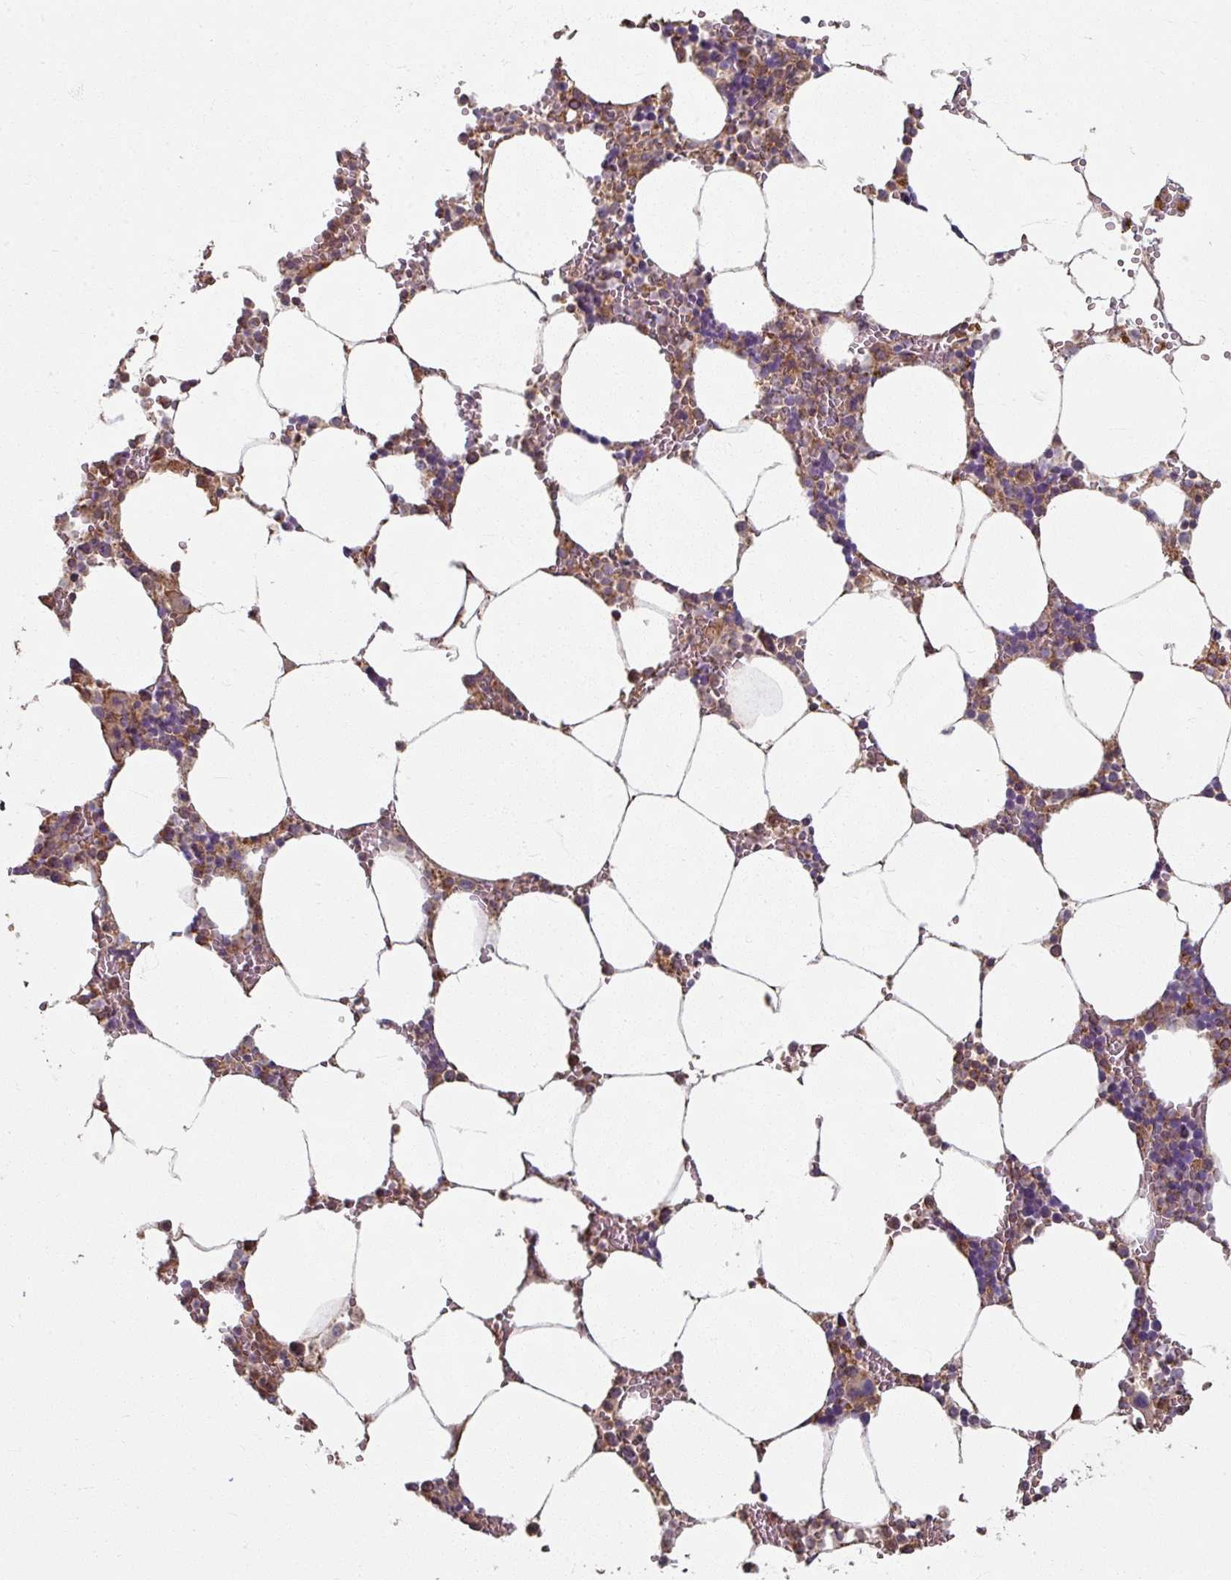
{"staining": {"intensity": "moderate", "quantity": "25%-75%", "location": "cytoplasmic/membranous"}, "tissue": "bone marrow", "cell_type": "Hematopoietic cells", "image_type": "normal", "snomed": [{"axis": "morphology", "description": "Normal tissue, NOS"}, {"axis": "topography", "description": "Bone marrow"}], "caption": "Moderate cytoplasmic/membranous protein staining is identified in about 25%-75% of hematopoietic cells in bone marrow. The staining was performed using DAB (3,3'-diaminobenzidine), with brown indicating positive protein expression. Nuclei are stained blue with hematoxylin.", "gene": "CCDC68", "patient": {"sex": "male", "age": 70}}